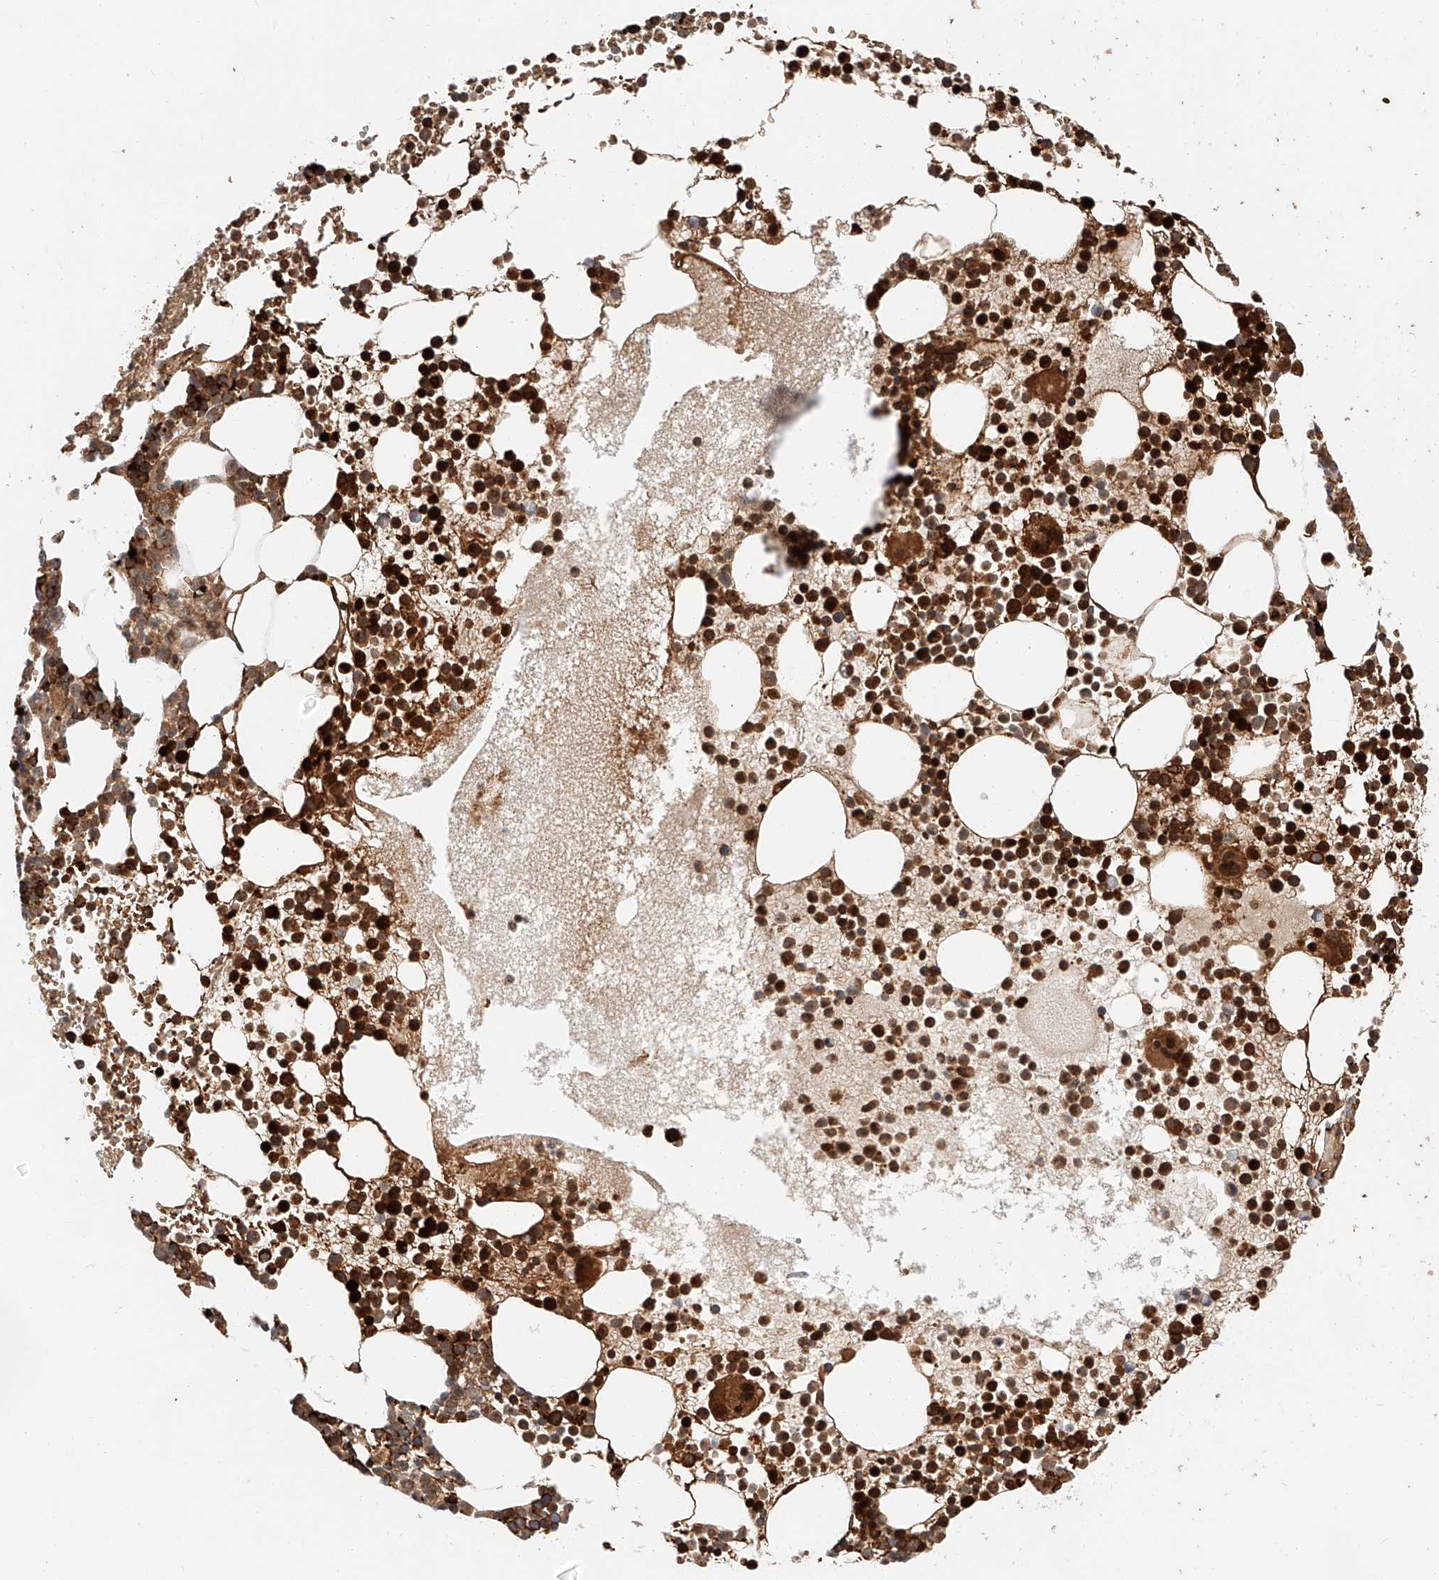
{"staining": {"intensity": "strong", "quantity": ">75%", "location": "cytoplasmic/membranous,nuclear"}, "tissue": "bone marrow", "cell_type": "Hematopoietic cells", "image_type": "normal", "snomed": [{"axis": "morphology", "description": "Normal tissue, NOS"}, {"axis": "topography", "description": "Bone marrow"}], "caption": "Immunohistochemistry of normal bone marrow demonstrates high levels of strong cytoplasmic/membranous,nuclear positivity in approximately >75% of hematopoietic cells.", "gene": "THTPA", "patient": {"sex": "female", "age": 78}}